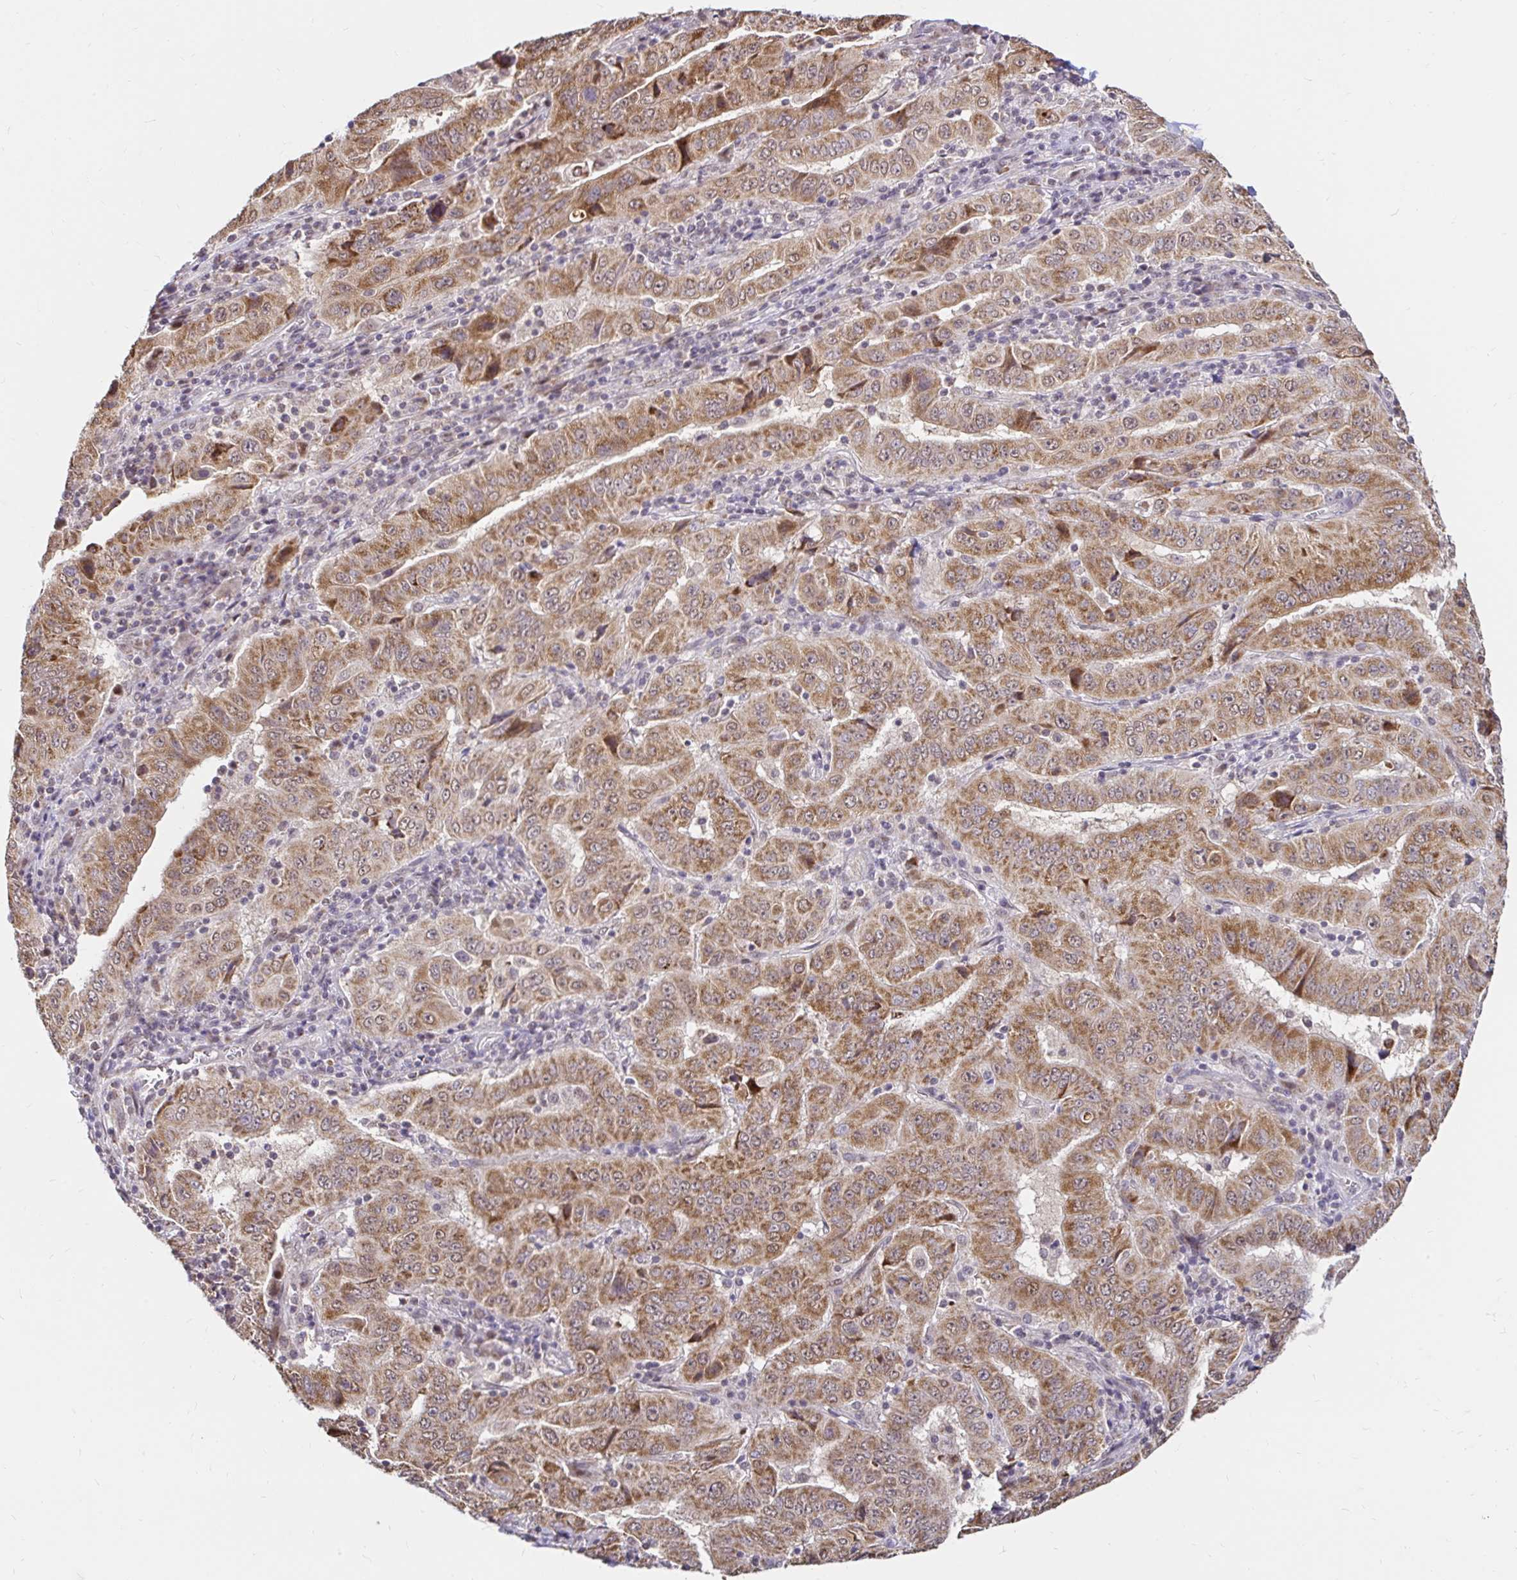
{"staining": {"intensity": "moderate", "quantity": ">75%", "location": "cytoplasmic/membranous"}, "tissue": "pancreatic cancer", "cell_type": "Tumor cells", "image_type": "cancer", "snomed": [{"axis": "morphology", "description": "Adenocarcinoma, NOS"}, {"axis": "topography", "description": "Pancreas"}], "caption": "An image of human adenocarcinoma (pancreatic) stained for a protein demonstrates moderate cytoplasmic/membranous brown staining in tumor cells.", "gene": "TIMM50", "patient": {"sex": "male", "age": 63}}